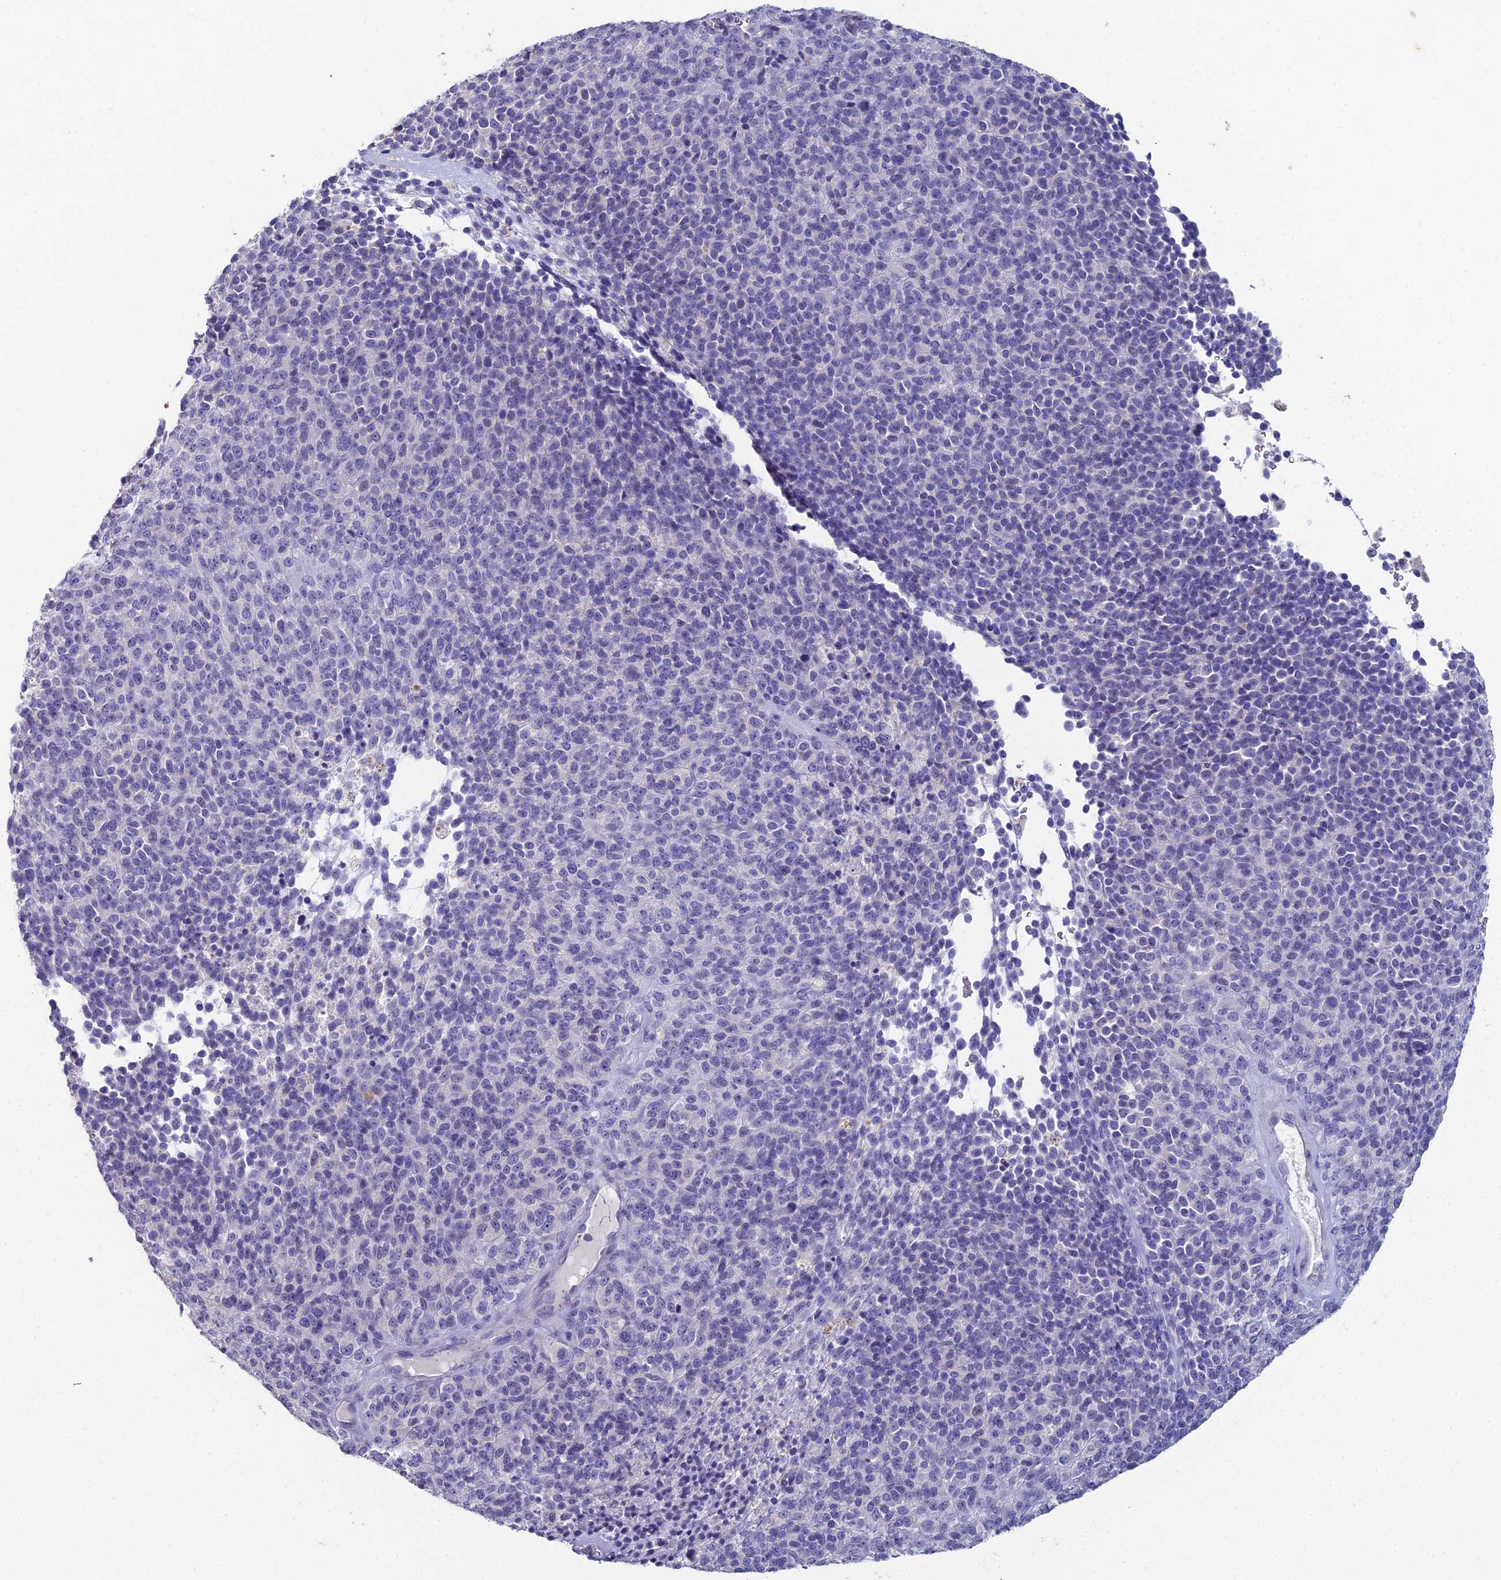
{"staining": {"intensity": "negative", "quantity": "none", "location": "none"}, "tissue": "melanoma", "cell_type": "Tumor cells", "image_type": "cancer", "snomed": [{"axis": "morphology", "description": "Malignant melanoma, Metastatic site"}, {"axis": "topography", "description": "Brain"}], "caption": "IHC histopathology image of neoplastic tissue: human melanoma stained with DAB displays no significant protein staining in tumor cells. (DAB immunohistochemistry (IHC) with hematoxylin counter stain).", "gene": "NCAM1", "patient": {"sex": "female", "age": 56}}